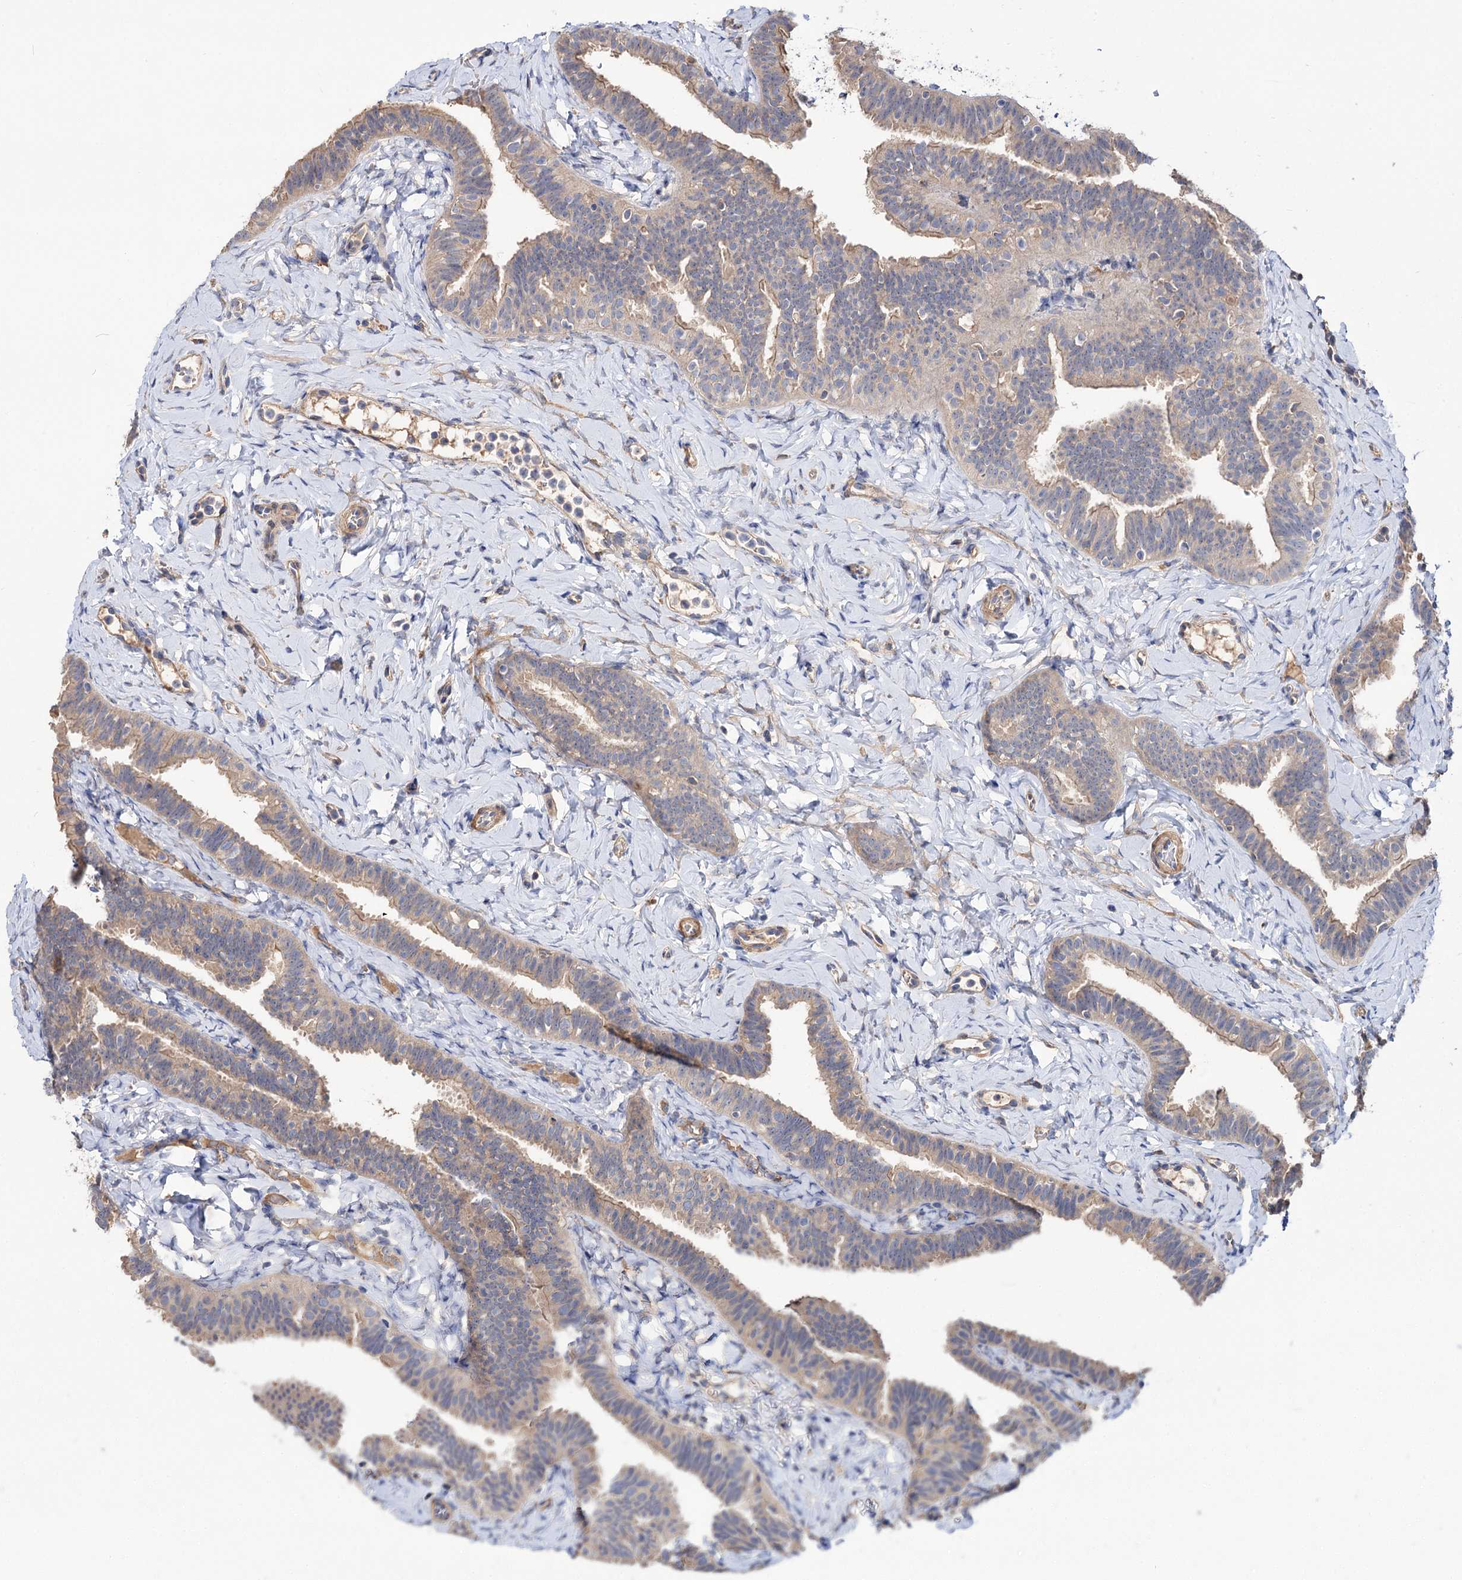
{"staining": {"intensity": "weak", "quantity": "25%-75%", "location": "cytoplasmic/membranous"}, "tissue": "fallopian tube", "cell_type": "Glandular cells", "image_type": "normal", "snomed": [{"axis": "morphology", "description": "Normal tissue, NOS"}, {"axis": "topography", "description": "Fallopian tube"}], "caption": "Fallopian tube stained with DAB (3,3'-diaminobenzidine) IHC demonstrates low levels of weak cytoplasmic/membranous staining in approximately 25%-75% of glandular cells.", "gene": "NUDCD2", "patient": {"sex": "female", "age": 65}}